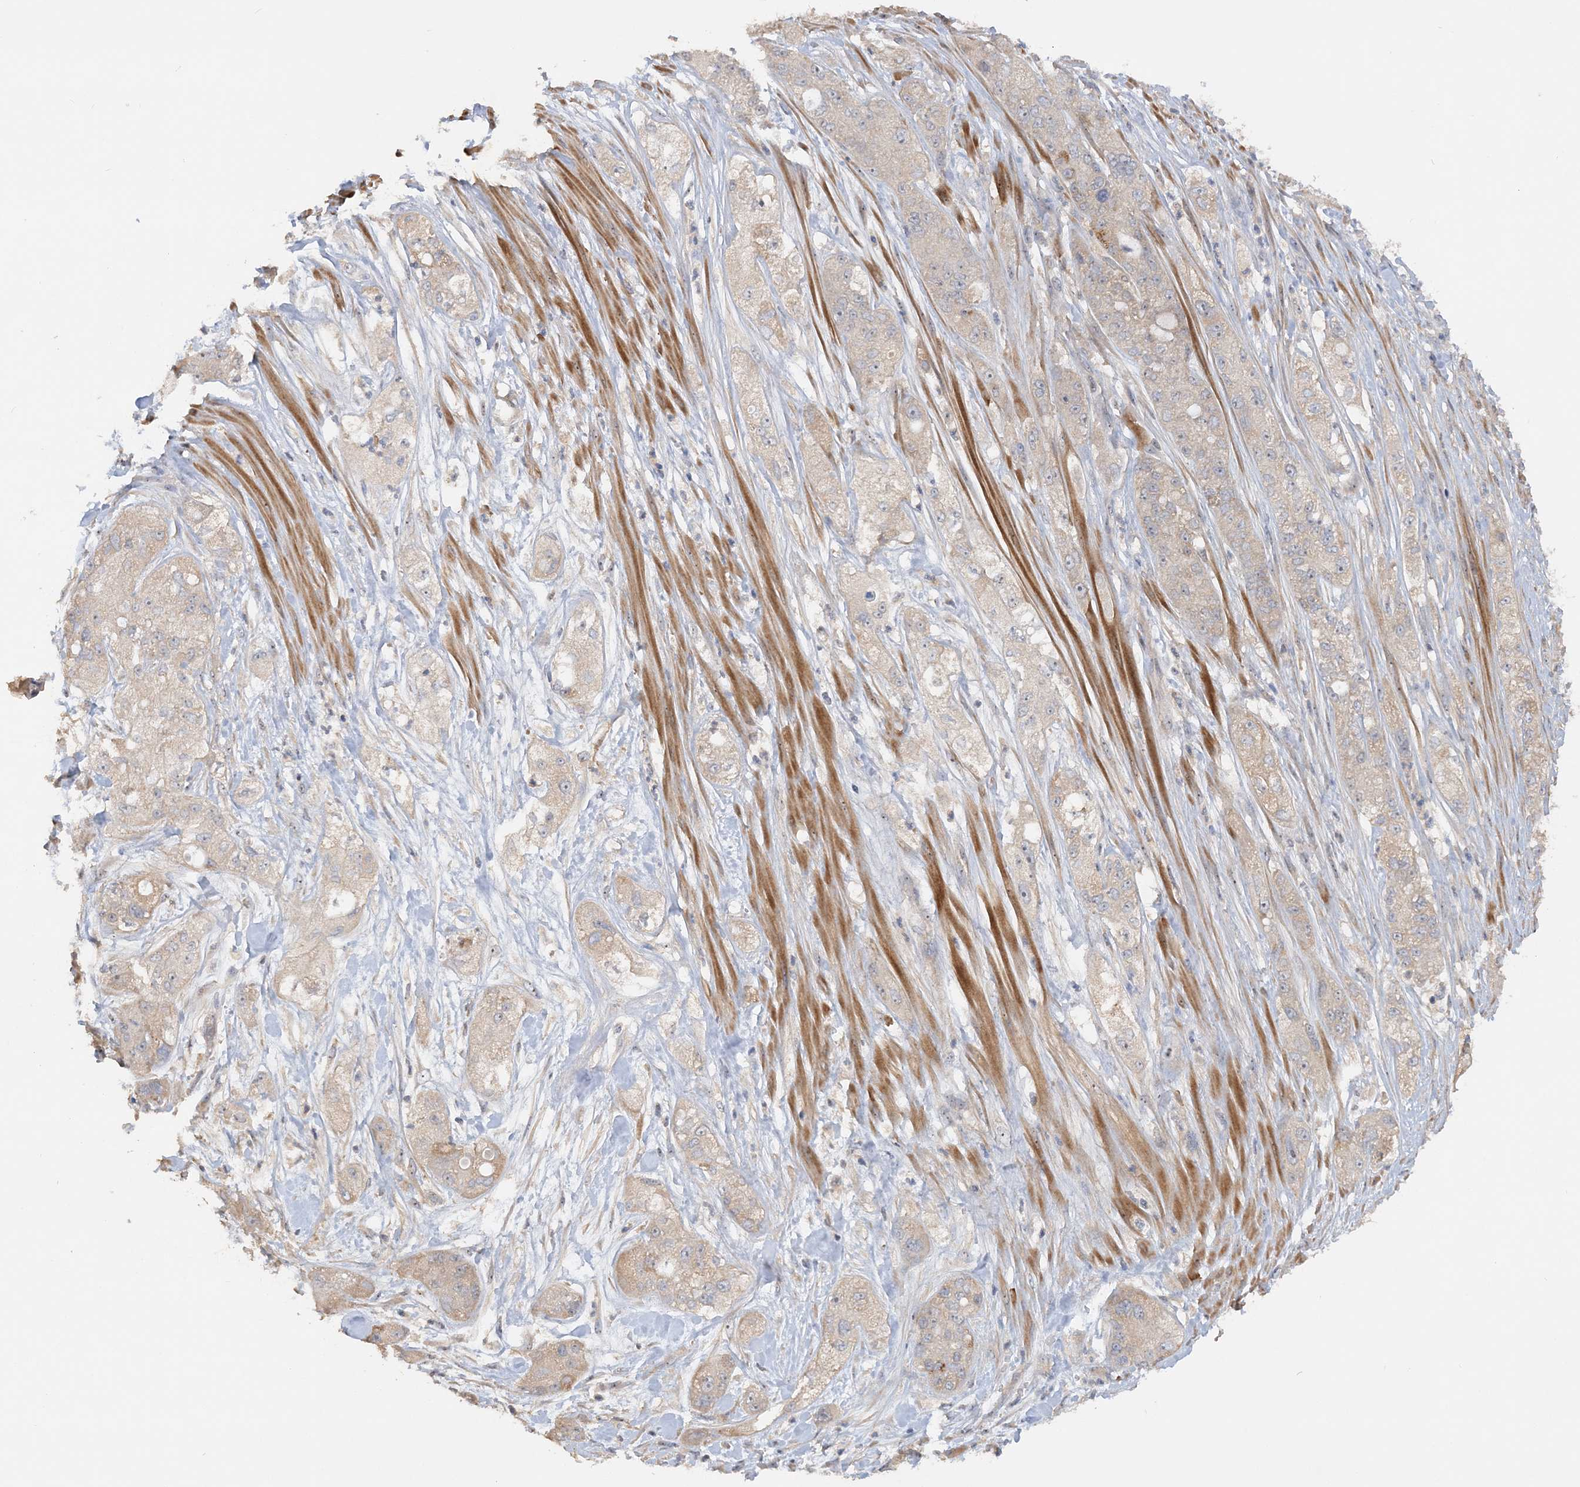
{"staining": {"intensity": "weak", "quantity": ">75%", "location": "cytoplasmic/membranous"}, "tissue": "pancreatic cancer", "cell_type": "Tumor cells", "image_type": "cancer", "snomed": [{"axis": "morphology", "description": "Adenocarcinoma, NOS"}, {"axis": "topography", "description": "Pancreas"}], "caption": "Immunohistochemical staining of adenocarcinoma (pancreatic) exhibits low levels of weak cytoplasmic/membranous positivity in about >75% of tumor cells.", "gene": "GRINA", "patient": {"sex": "female", "age": 78}}